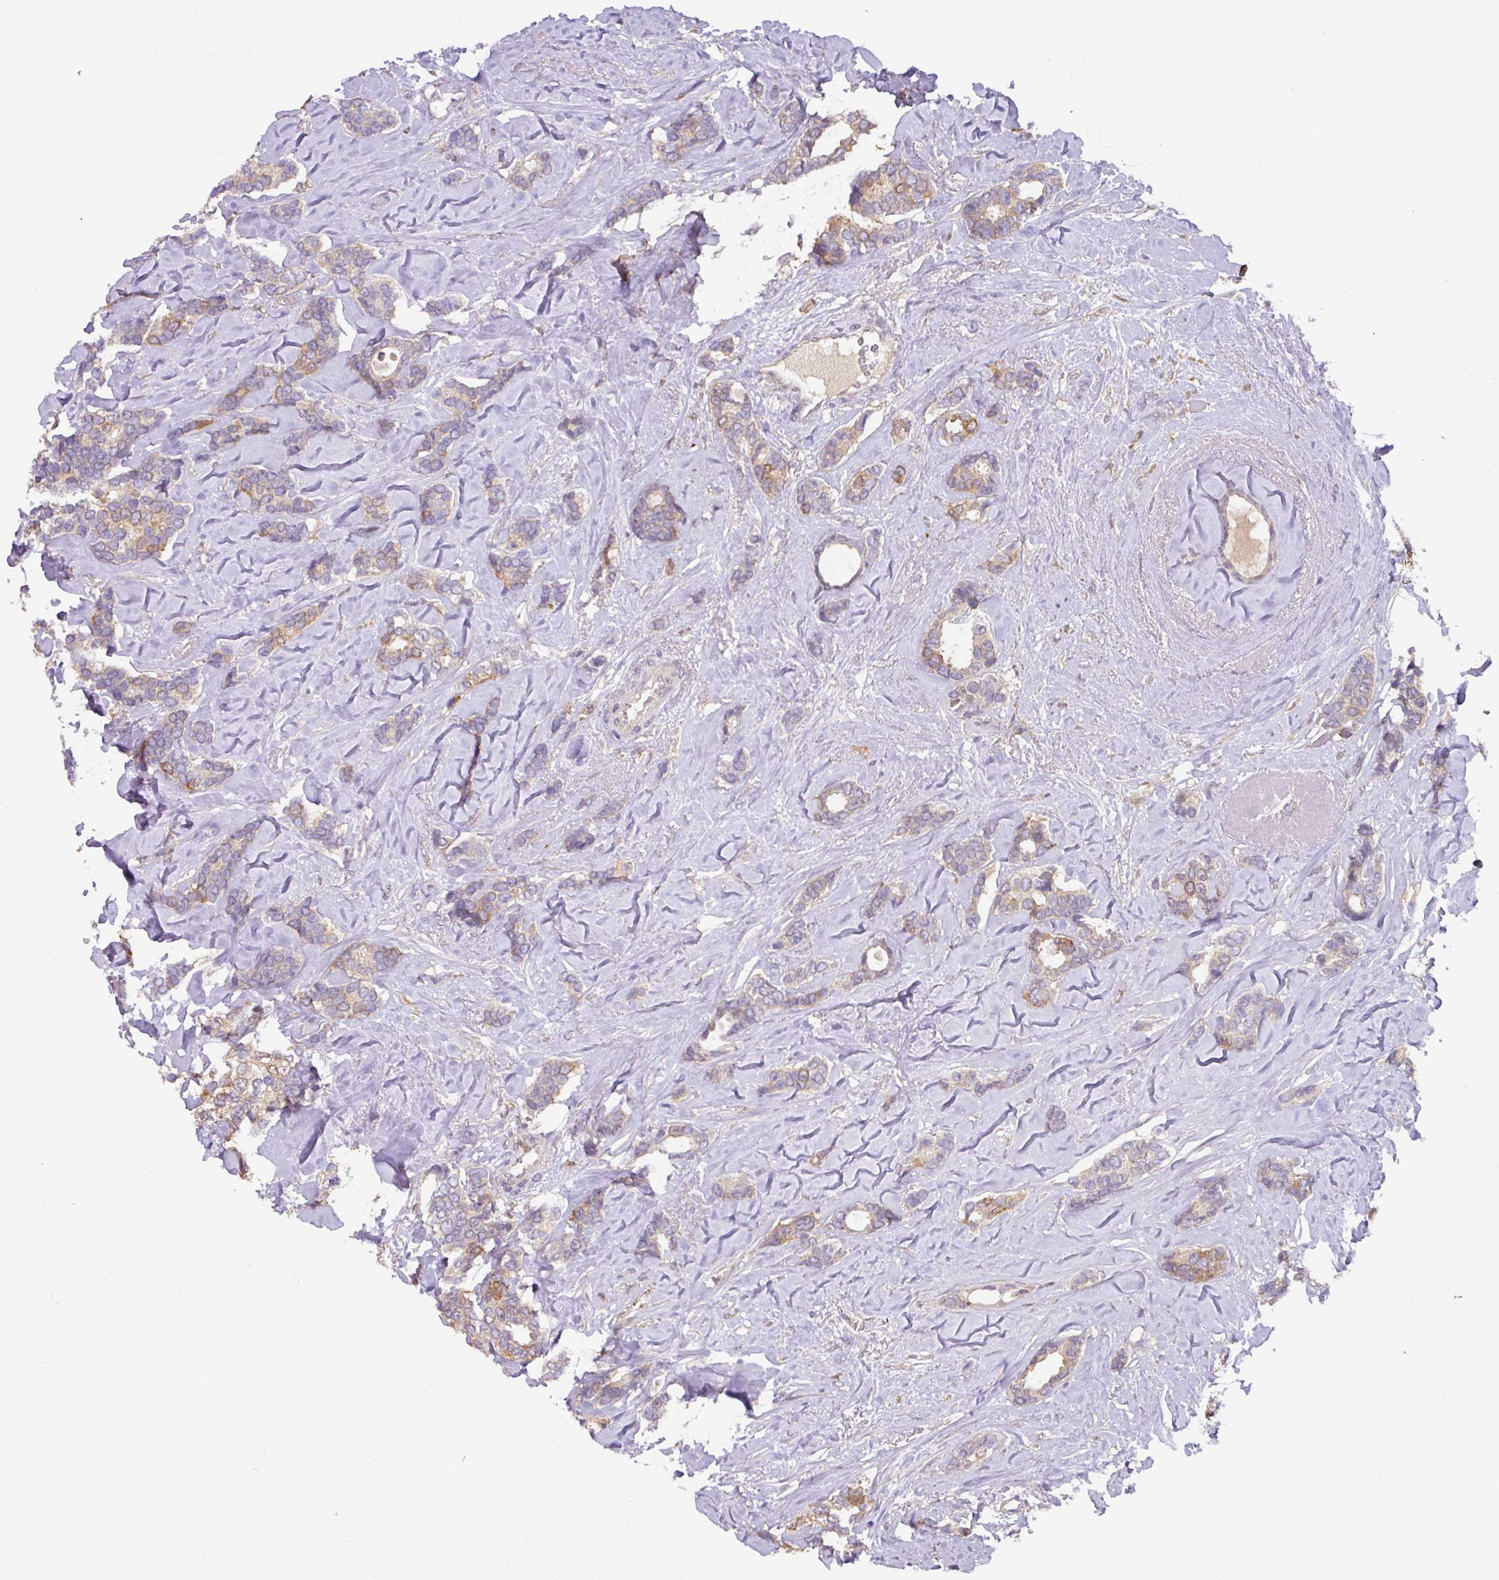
{"staining": {"intensity": "moderate", "quantity": ">75%", "location": "cytoplasmic/membranous"}, "tissue": "breast cancer", "cell_type": "Tumor cells", "image_type": "cancer", "snomed": [{"axis": "morphology", "description": "Duct carcinoma"}, {"axis": "topography", "description": "Breast"}], "caption": "IHC (DAB) staining of human breast cancer demonstrates moderate cytoplasmic/membranous protein staining in about >75% of tumor cells.", "gene": "GCNT7", "patient": {"sex": "female", "age": 87}}